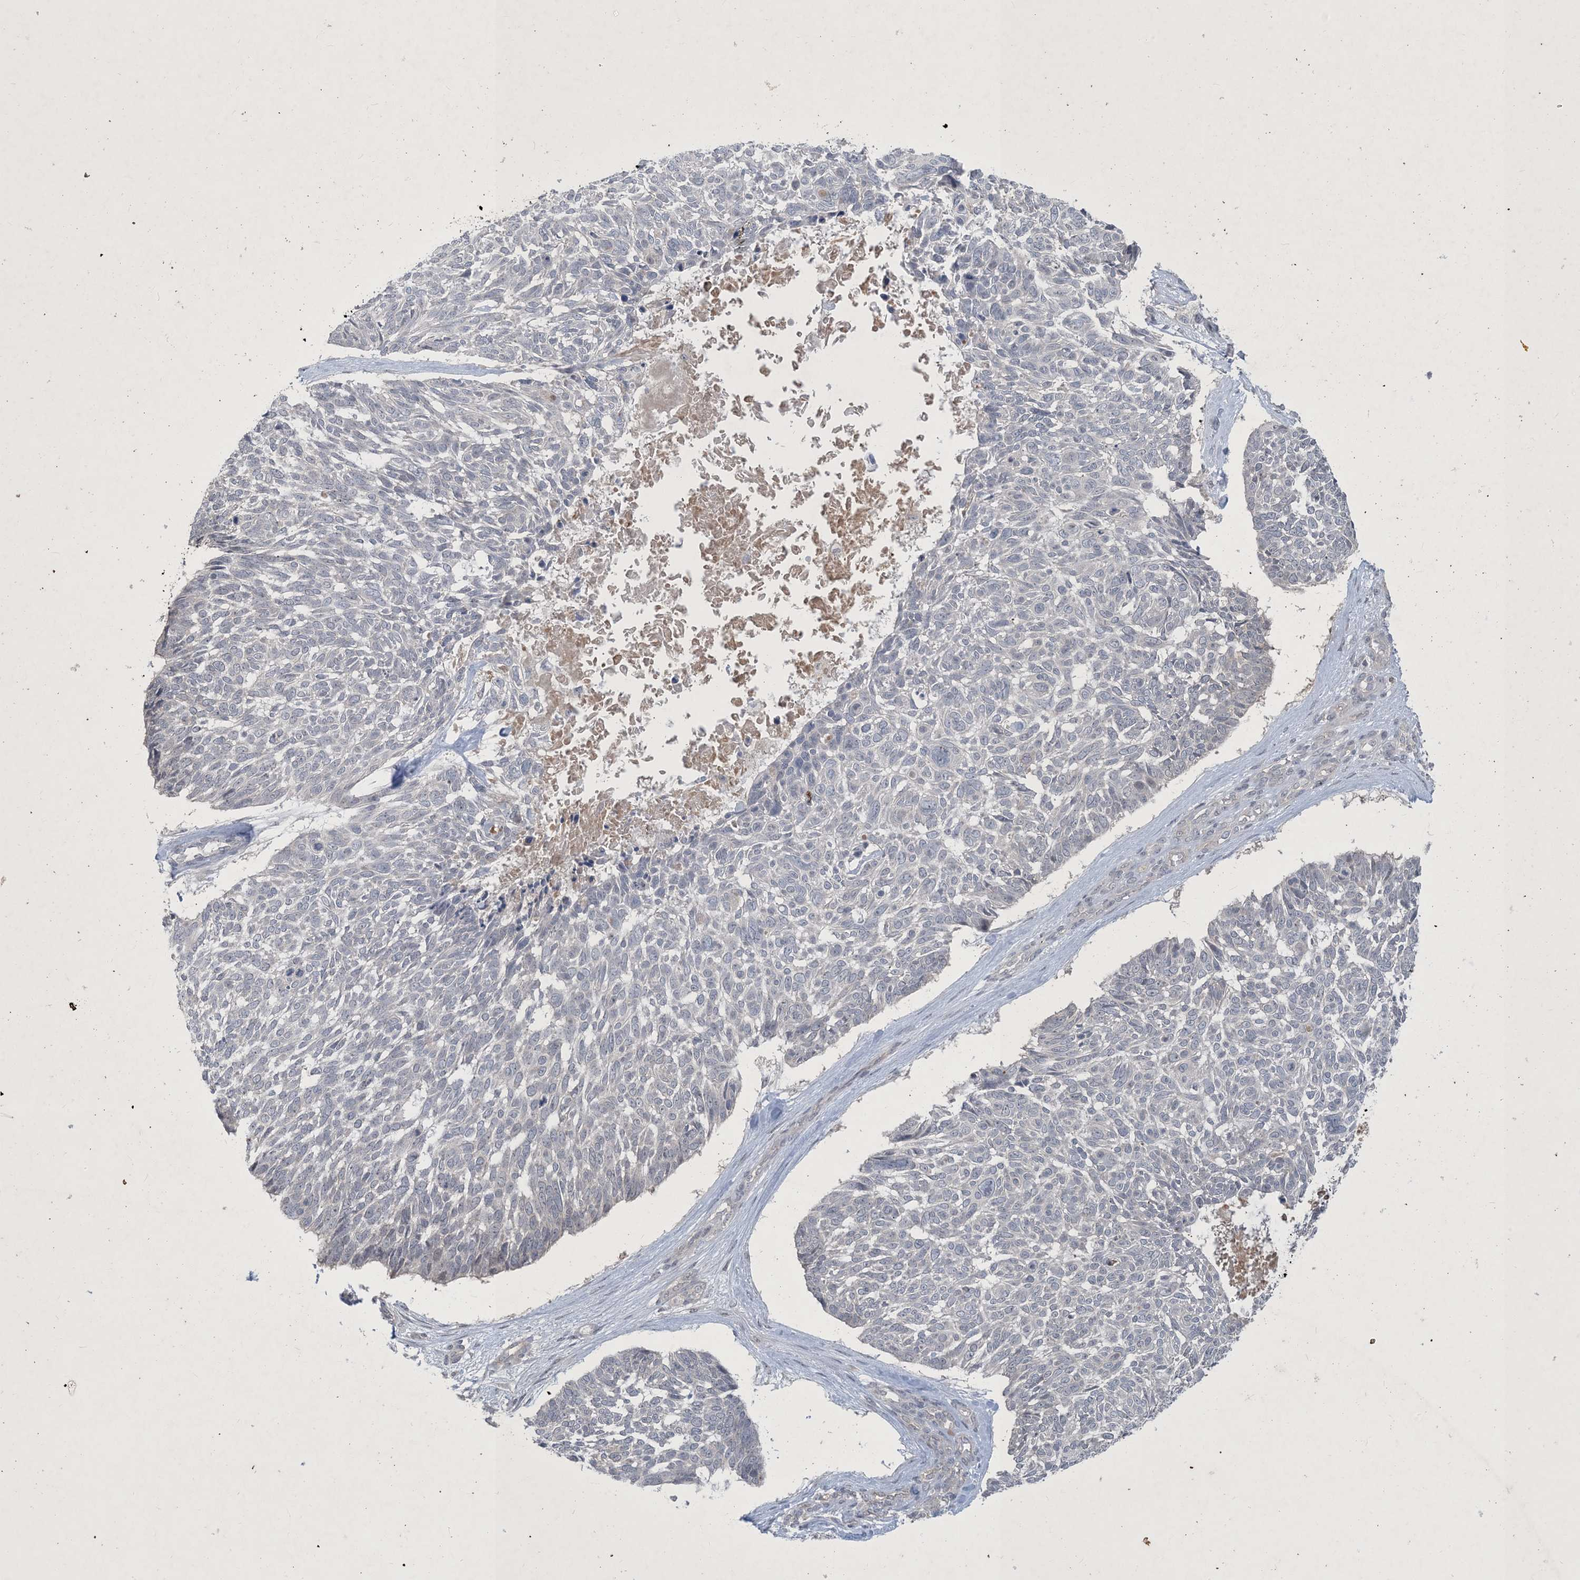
{"staining": {"intensity": "negative", "quantity": "none", "location": "none"}, "tissue": "skin cancer", "cell_type": "Tumor cells", "image_type": "cancer", "snomed": [{"axis": "morphology", "description": "Basal cell carcinoma"}, {"axis": "topography", "description": "Skin"}], "caption": "Tumor cells are negative for brown protein staining in basal cell carcinoma (skin).", "gene": "CDS1", "patient": {"sex": "male", "age": 88}}